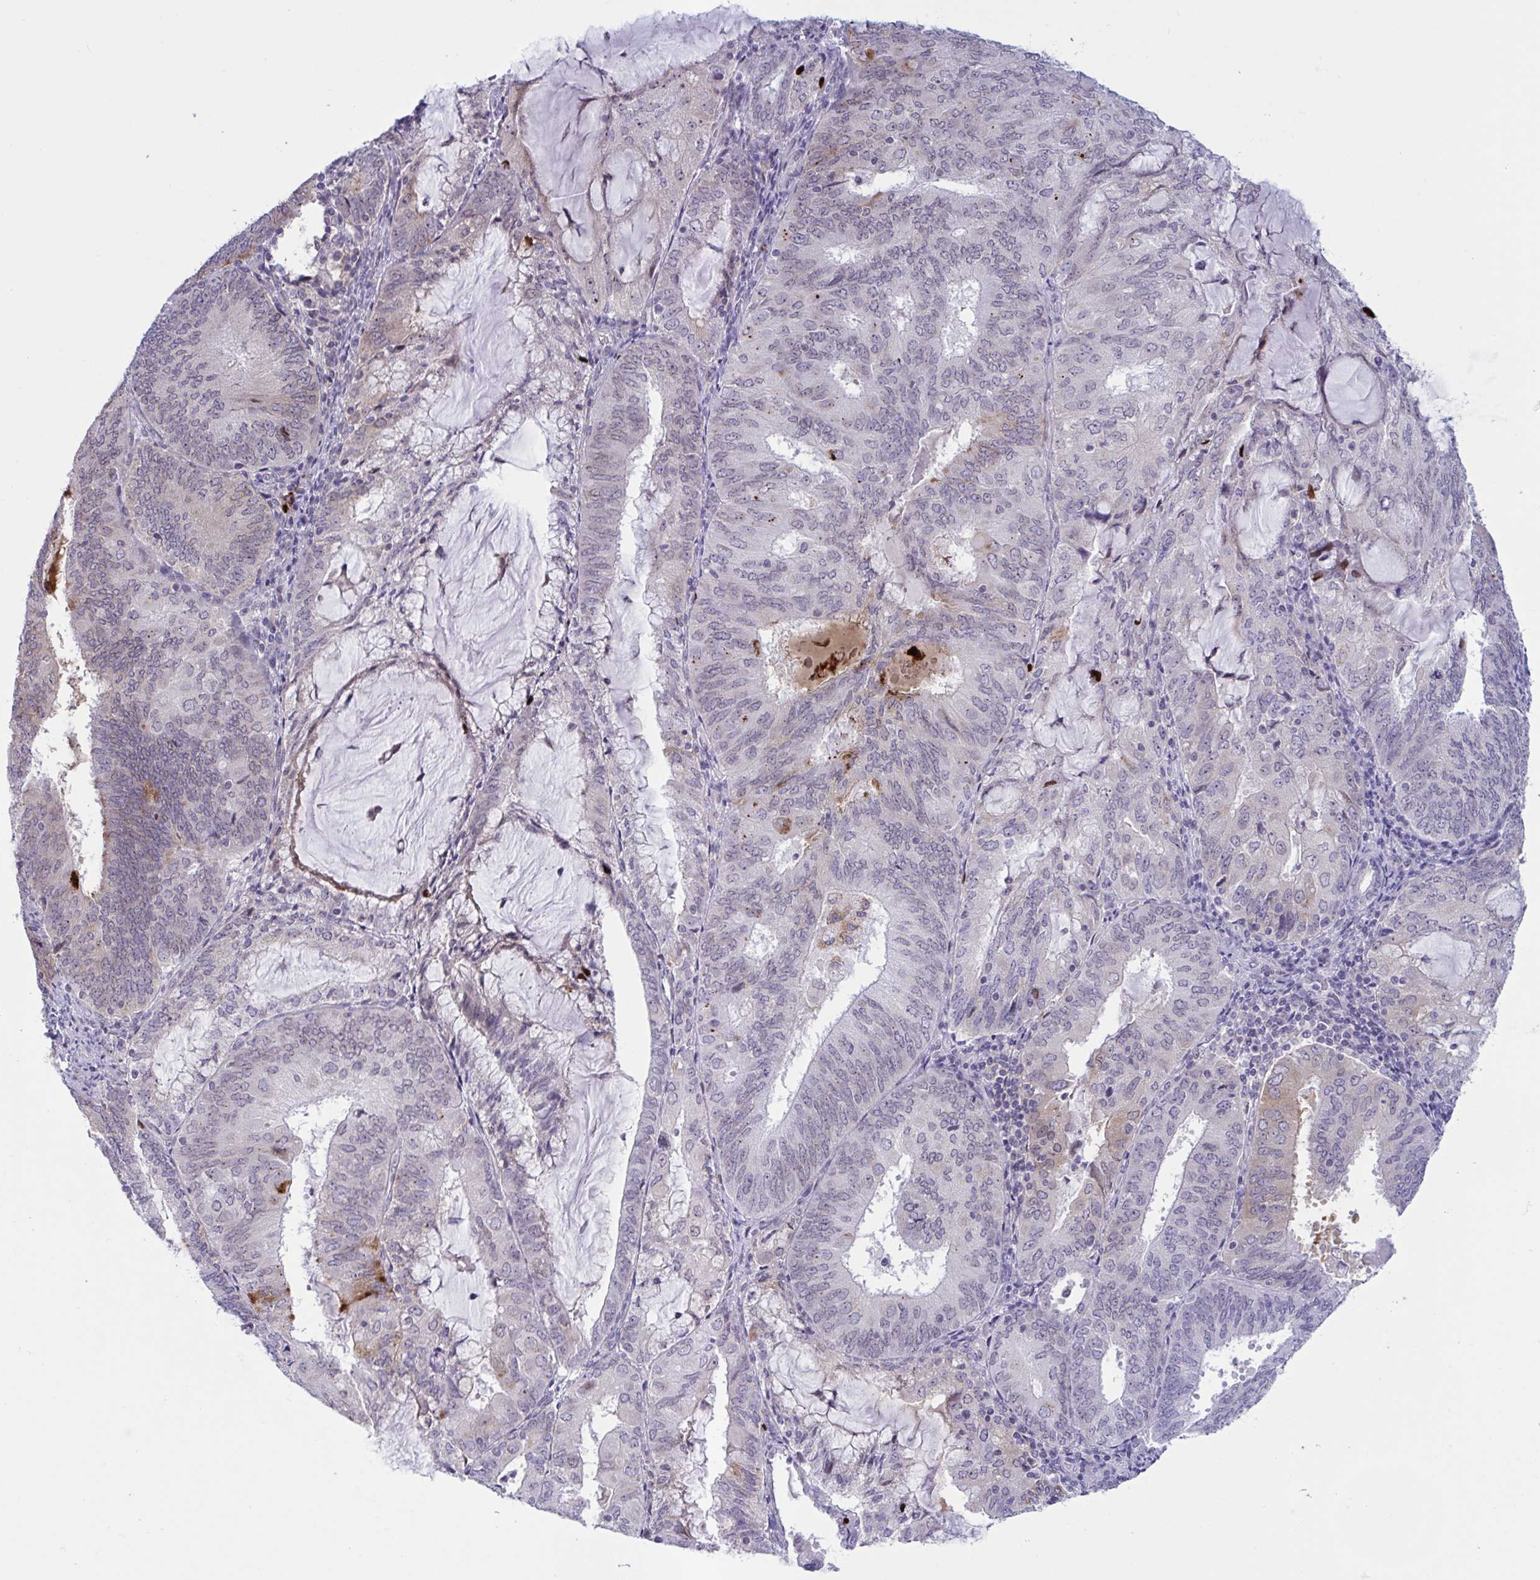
{"staining": {"intensity": "weak", "quantity": "<25%", "location": "cytoplasmic/membranous"}, "tissue": "endometrial cancer", "cell_type": "Tumor cells", "image_type": "cancer", "snomed": [{"axis": "morphology", "description": "Adenocarcinoma, NOS"}, {"axis": "topography", "description": "Endometrium"}], "caption": "A high-resolution photomicrograph shows IHC staining of endometrial adenocarcinoma, which demonstrates no significant positivity in tumor cells. (IHC, brightfield microscopy, high magnification).", "gene": "DOCK11", "patient": {"sex": "female", "age": 81}}